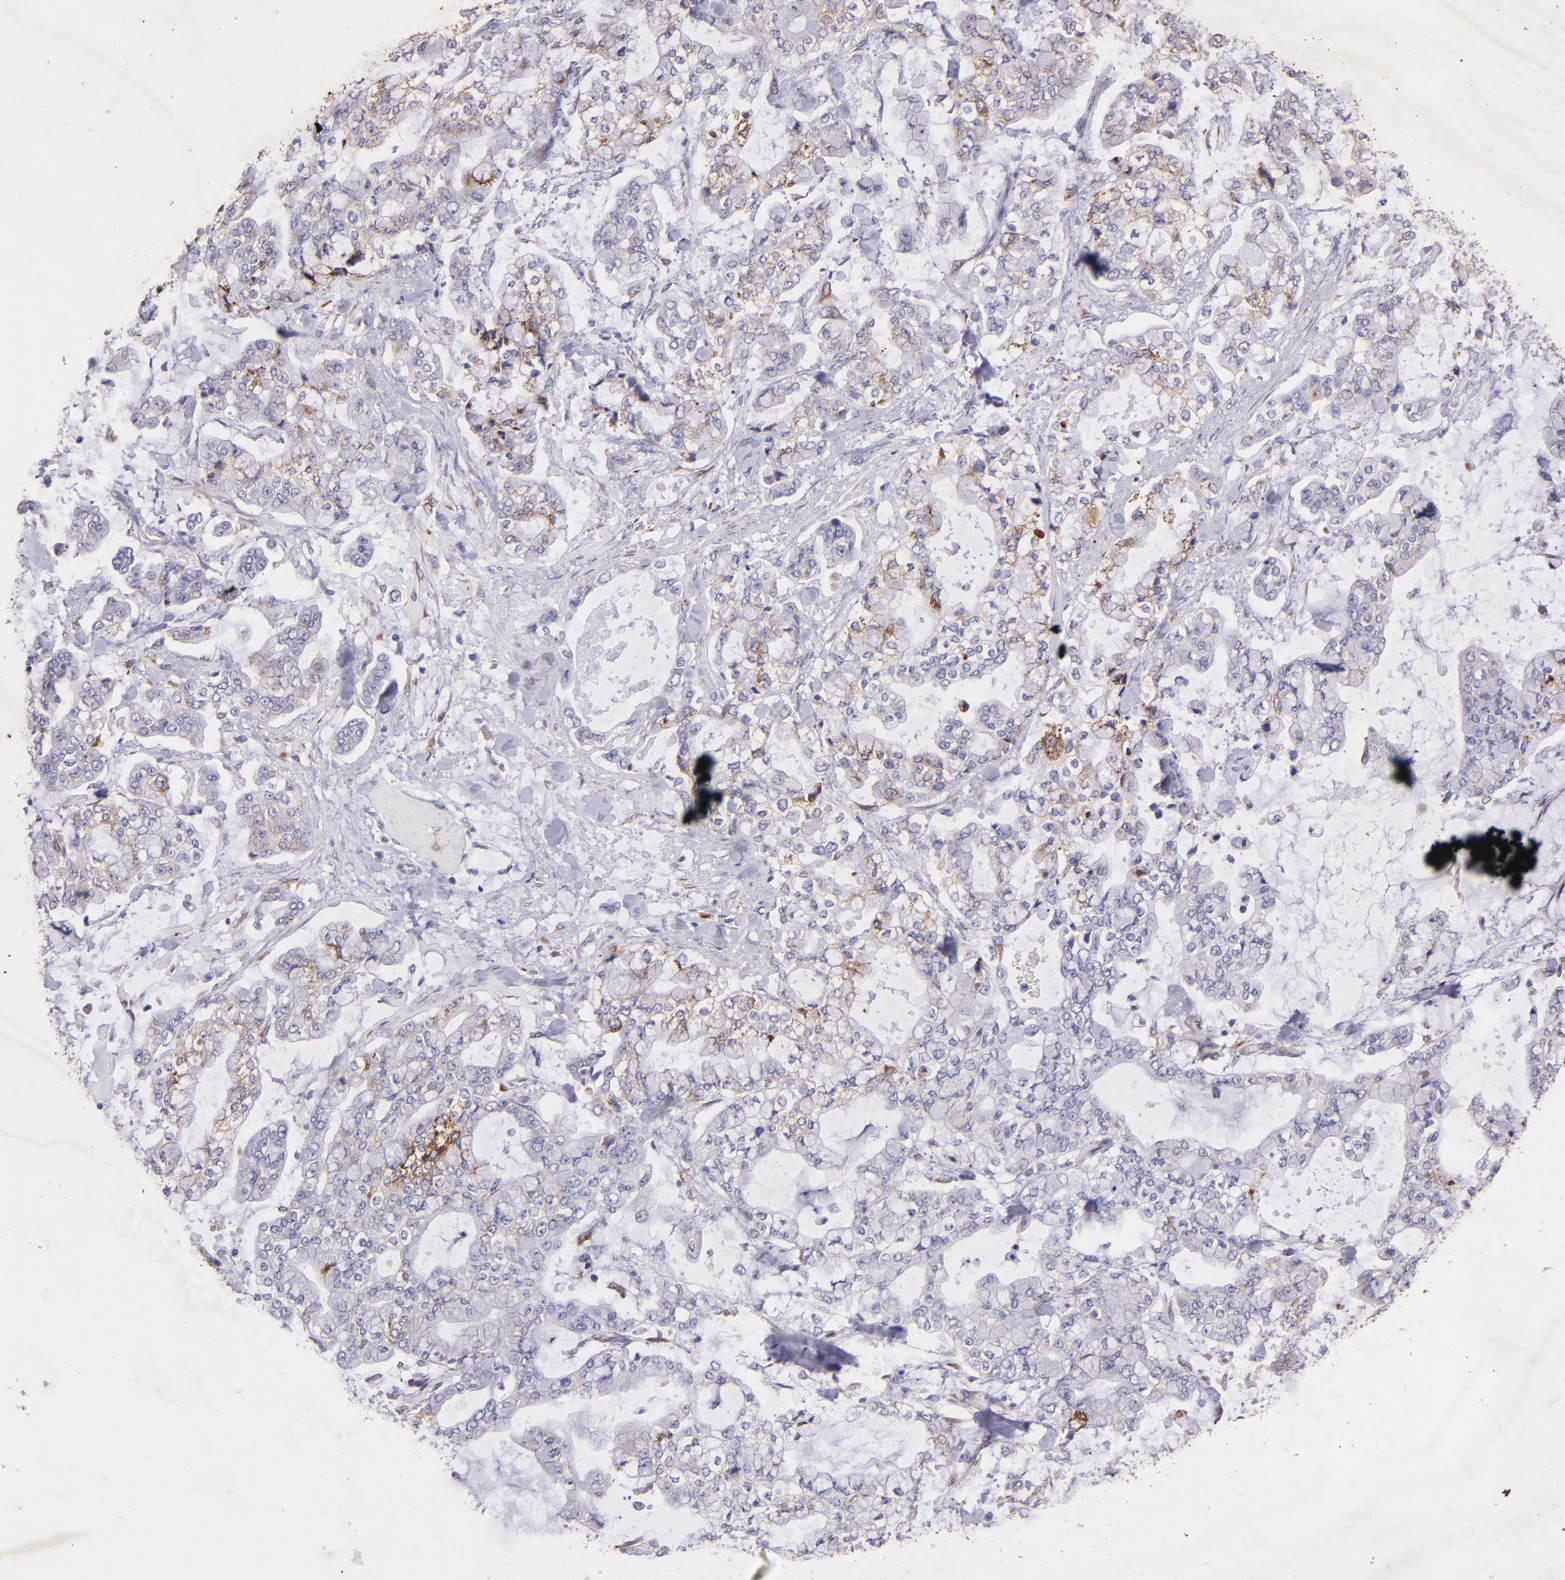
{"staining": {"intensity": "moderate", "quantity": "25%-75%", "location": "cytoplasmic/membranous"}, "tissue": "stomach cancer", "cell_type": "Tumor cells", "image_type": "cancer", "snomed": [{"axis": "morphology", "description": "Normal tissue, NOS"}, {"axis": "morphology", "description": "Adenocarcinoma, NOS"}, {"axis": "topography", "description": "Stomach, upper"}, {"axis": "topography", "description": "Stomach"}], "caption": "Tumor cells exhibit moderate cytoplasmic/membranous positivity in about 25%-75% of cells in stomach cancer.", "gene": "RET", "patient": {"sex": "male", "age": 76}}